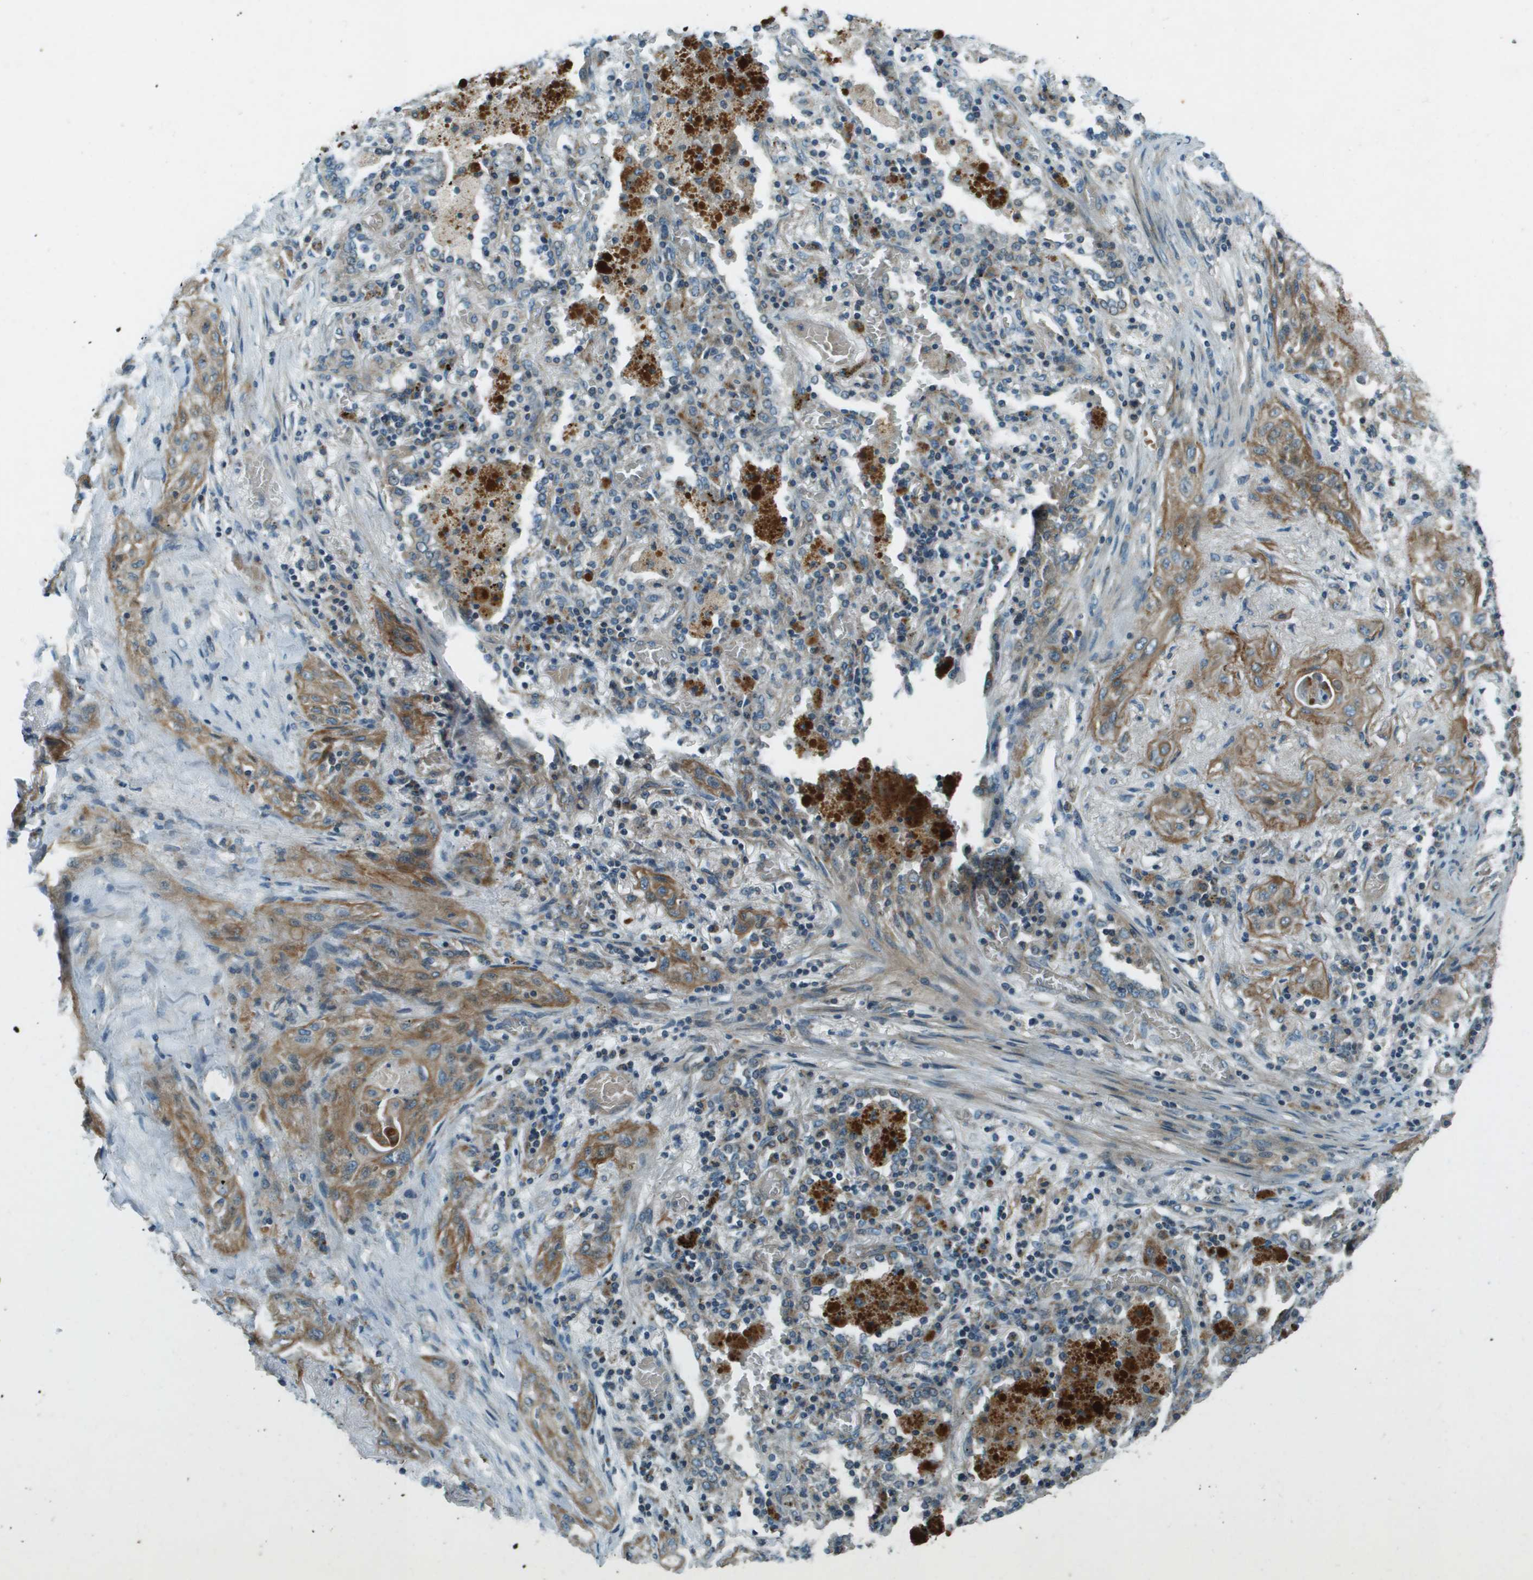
{"staining": {"intensity": "moderate", "quantity": ">75%", "location": "cytoplasmic/membranous"}, "tissue": "lung cancer", "cell_type": "Tumor cells", "image_type": "cancer", "snomed": [{"axis": "morphology", "description": "Squamous cell carcinoma, NOS"}, {"axis": "topography", "description": "Lung"}], "caption": "An immunohistochemistry micrograph of tumor tissue is shown. Protein staining in brown highlights moderate cytoplasmic/membranous positivity in squamous cell carcinoma (lung) within tumor cells.", "gene": "MIGA1", "patient": {"sex": "female", "age": 47}}